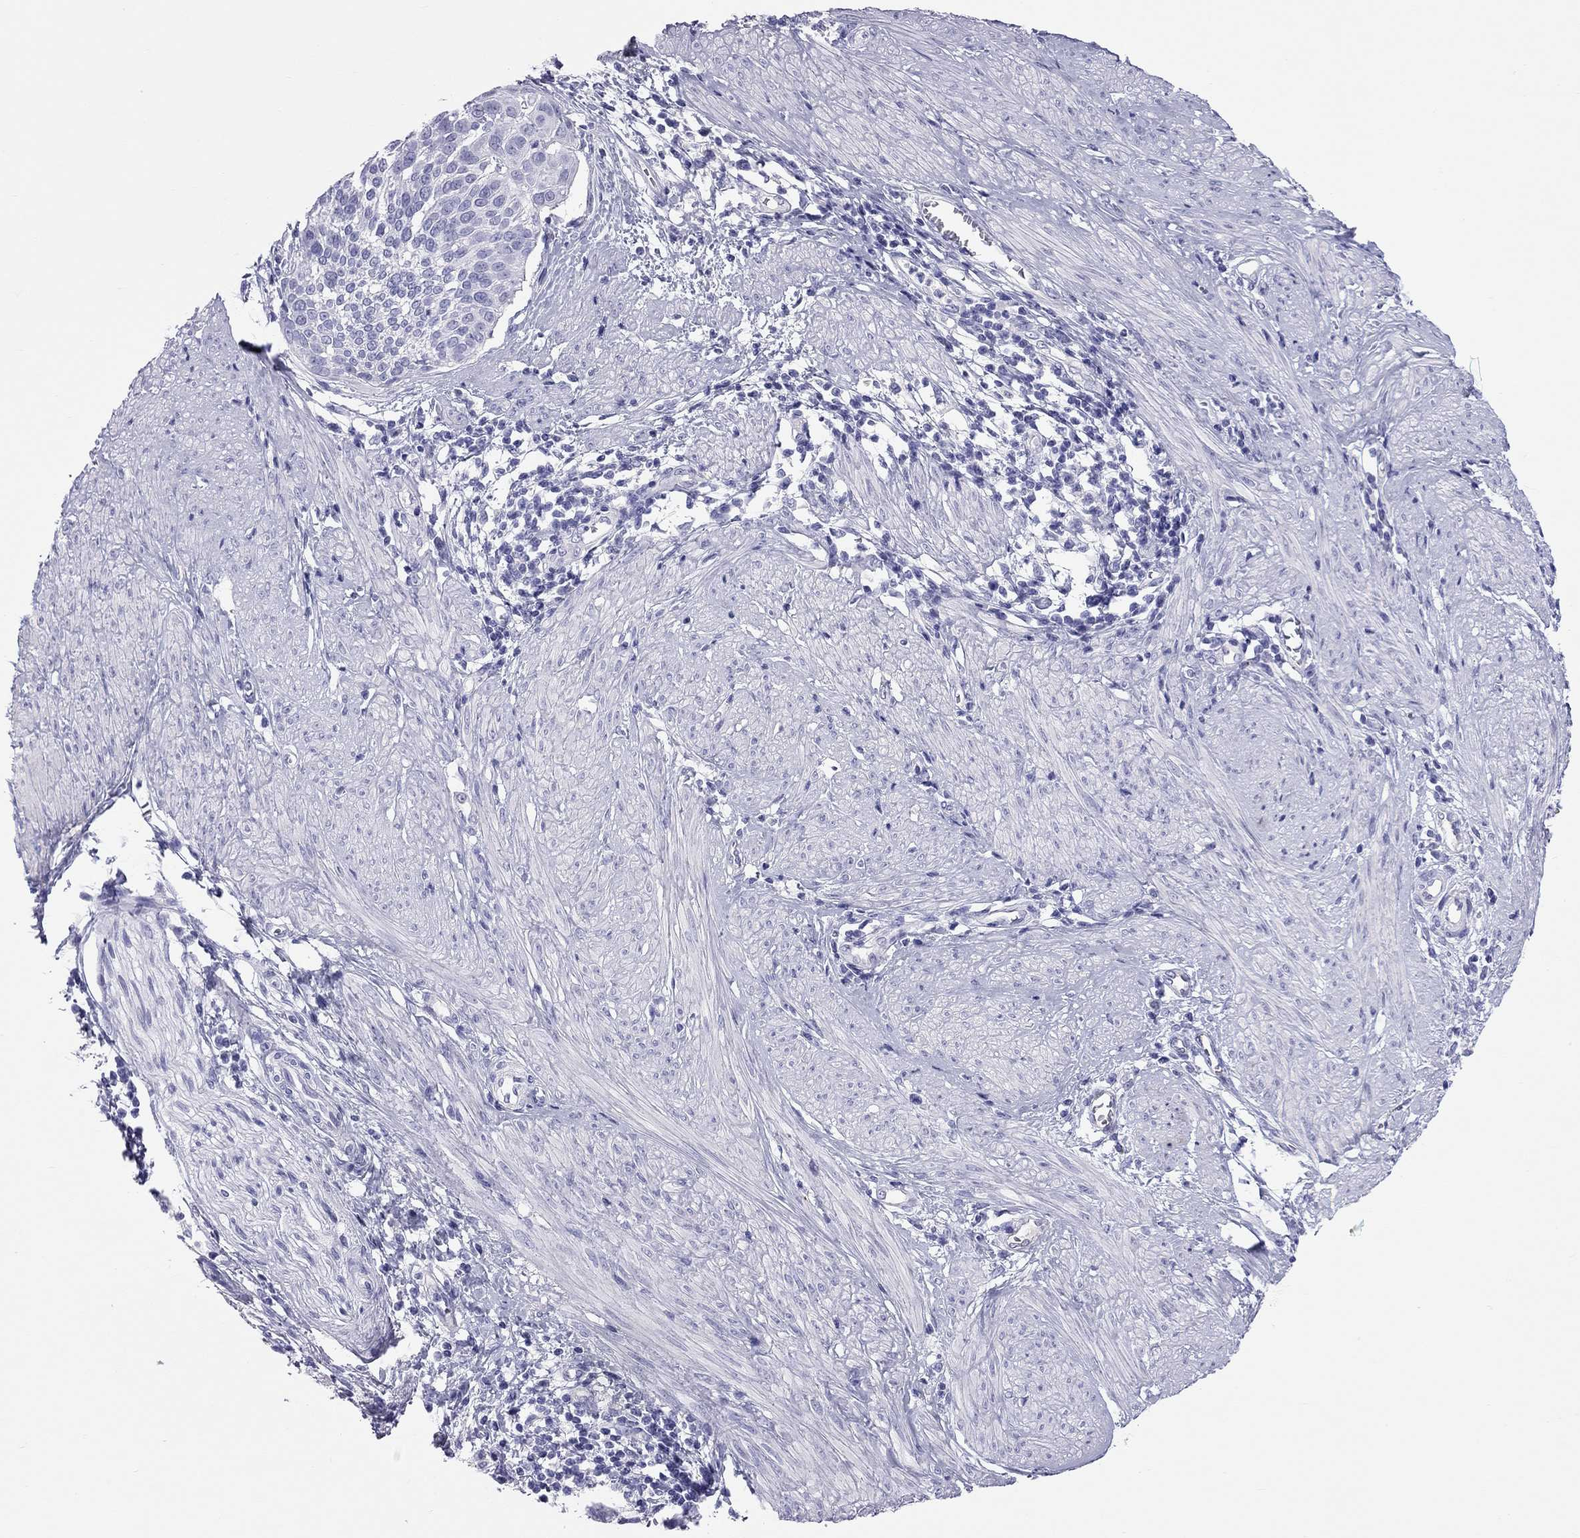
{"staining": {"intensity": "negative", "quantity": "none", "location": "none"}, "tissue": "cervical cancer", "cell_type": "Tumor cells", "image_type": "cancer", "snomed": [{"axis": "morphology", "description": "Squamous cell carcinoma, NOS"}, {"axis": "topography", "description": "Cervix"}], "caption": "High power microscopy photomicrograph of an immunohistochemistry micrograph of cervical cancer (squamous cell carcinoma), revealing no significant expression in tumor cells.", "gene": "FSCN3", "patient": {"sex": "female", "age": 39}}